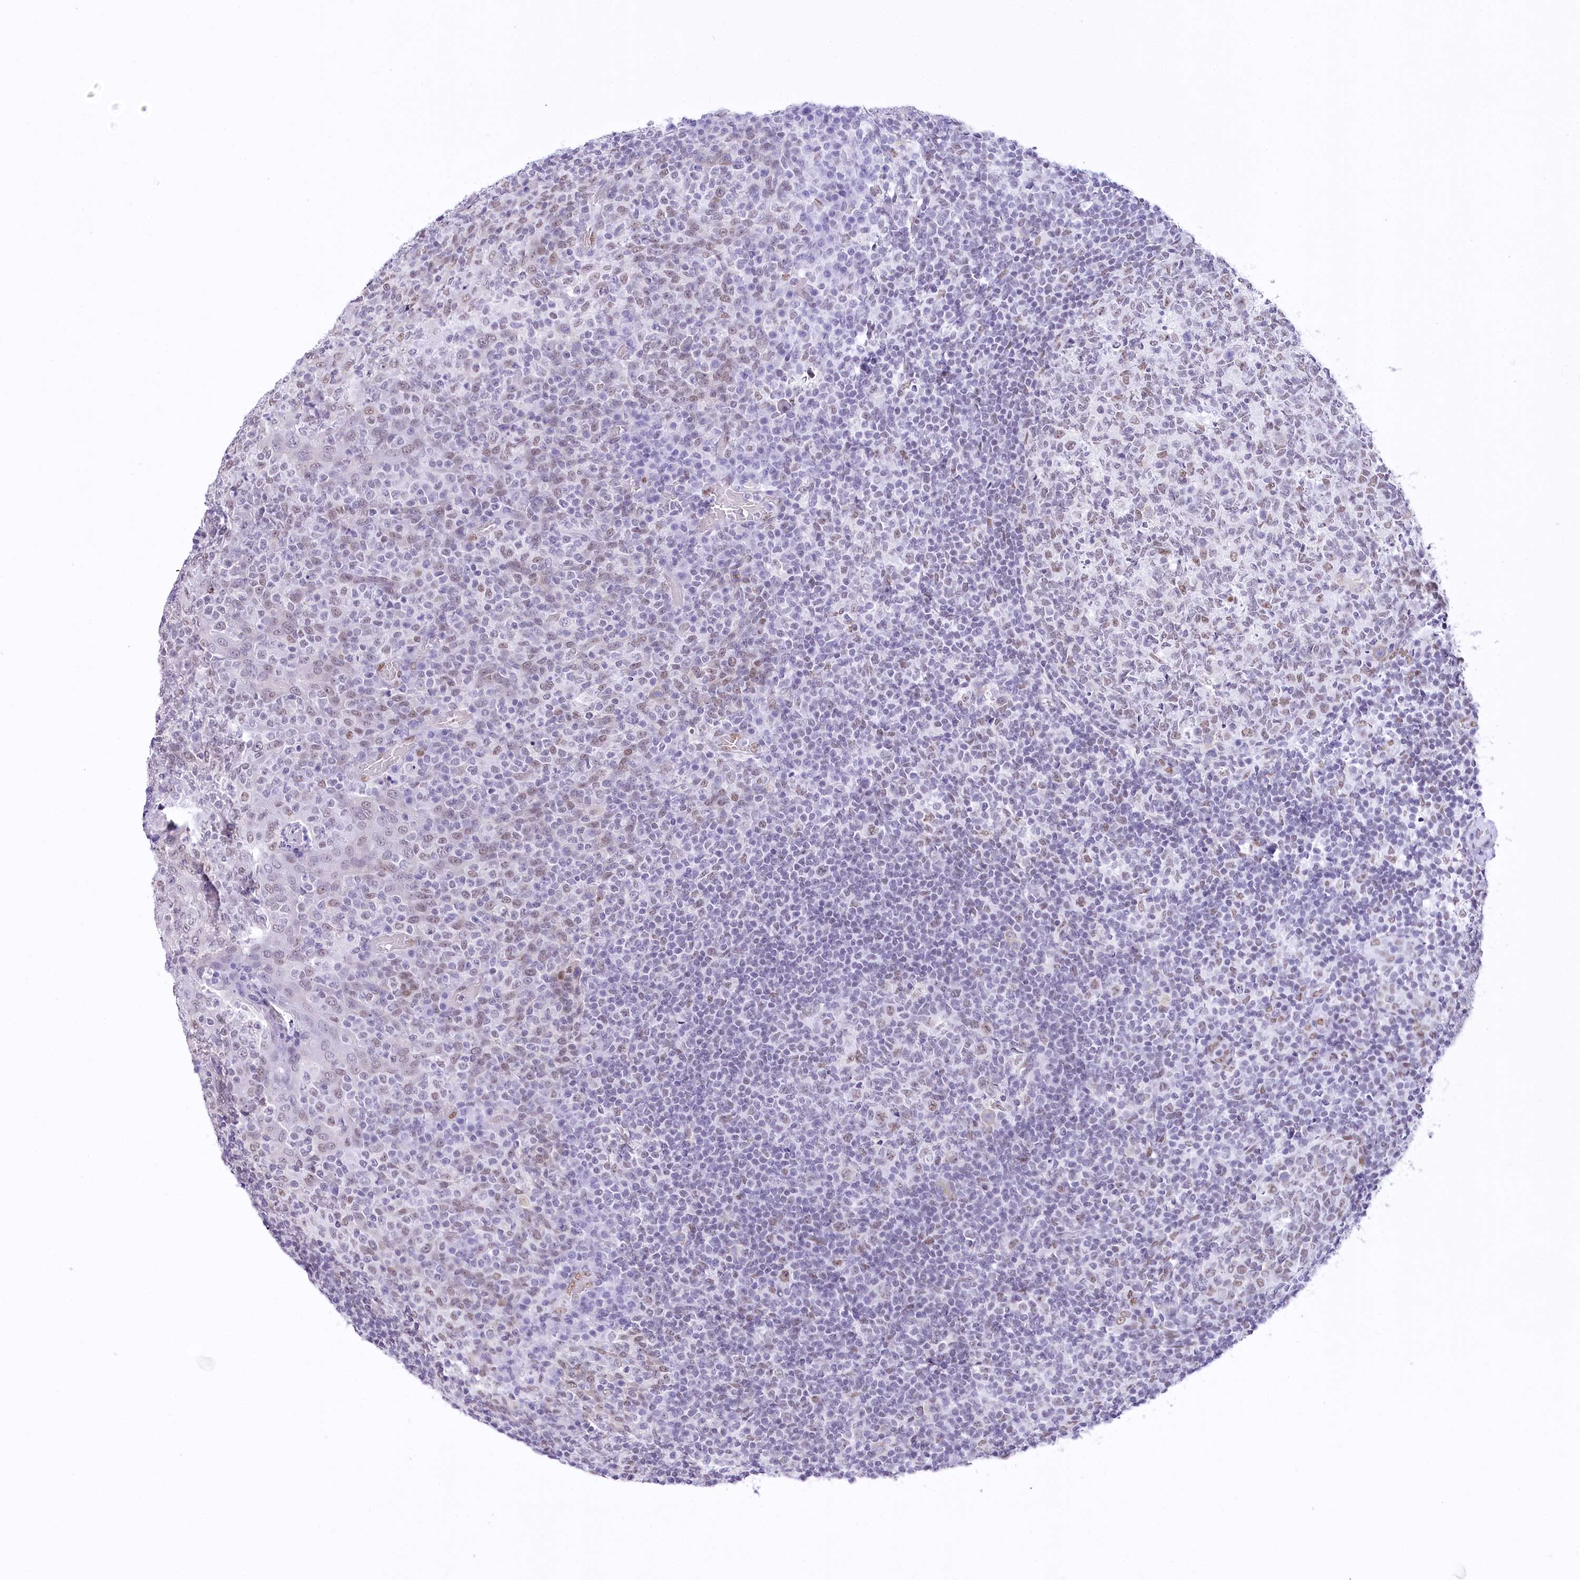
{"staining": {"intensity": "weak", "quantity": "<25%", "location": "nuclear"}, "tissue": "tonsil", "cell_type": "Germinal center cells", "image_type": "normal", "snomed": [{"axis": "morphology", "description": "Normal tissue, NOS"}, {"axis": "topography", "description": "Tonsil"}], "caption": "This is an IHC micrograph of unremarkable human tonsil. There is no staining in germinal center cells.", "gene": "HNRNPA0", "patient": {"sex": "female", "age": 19}}